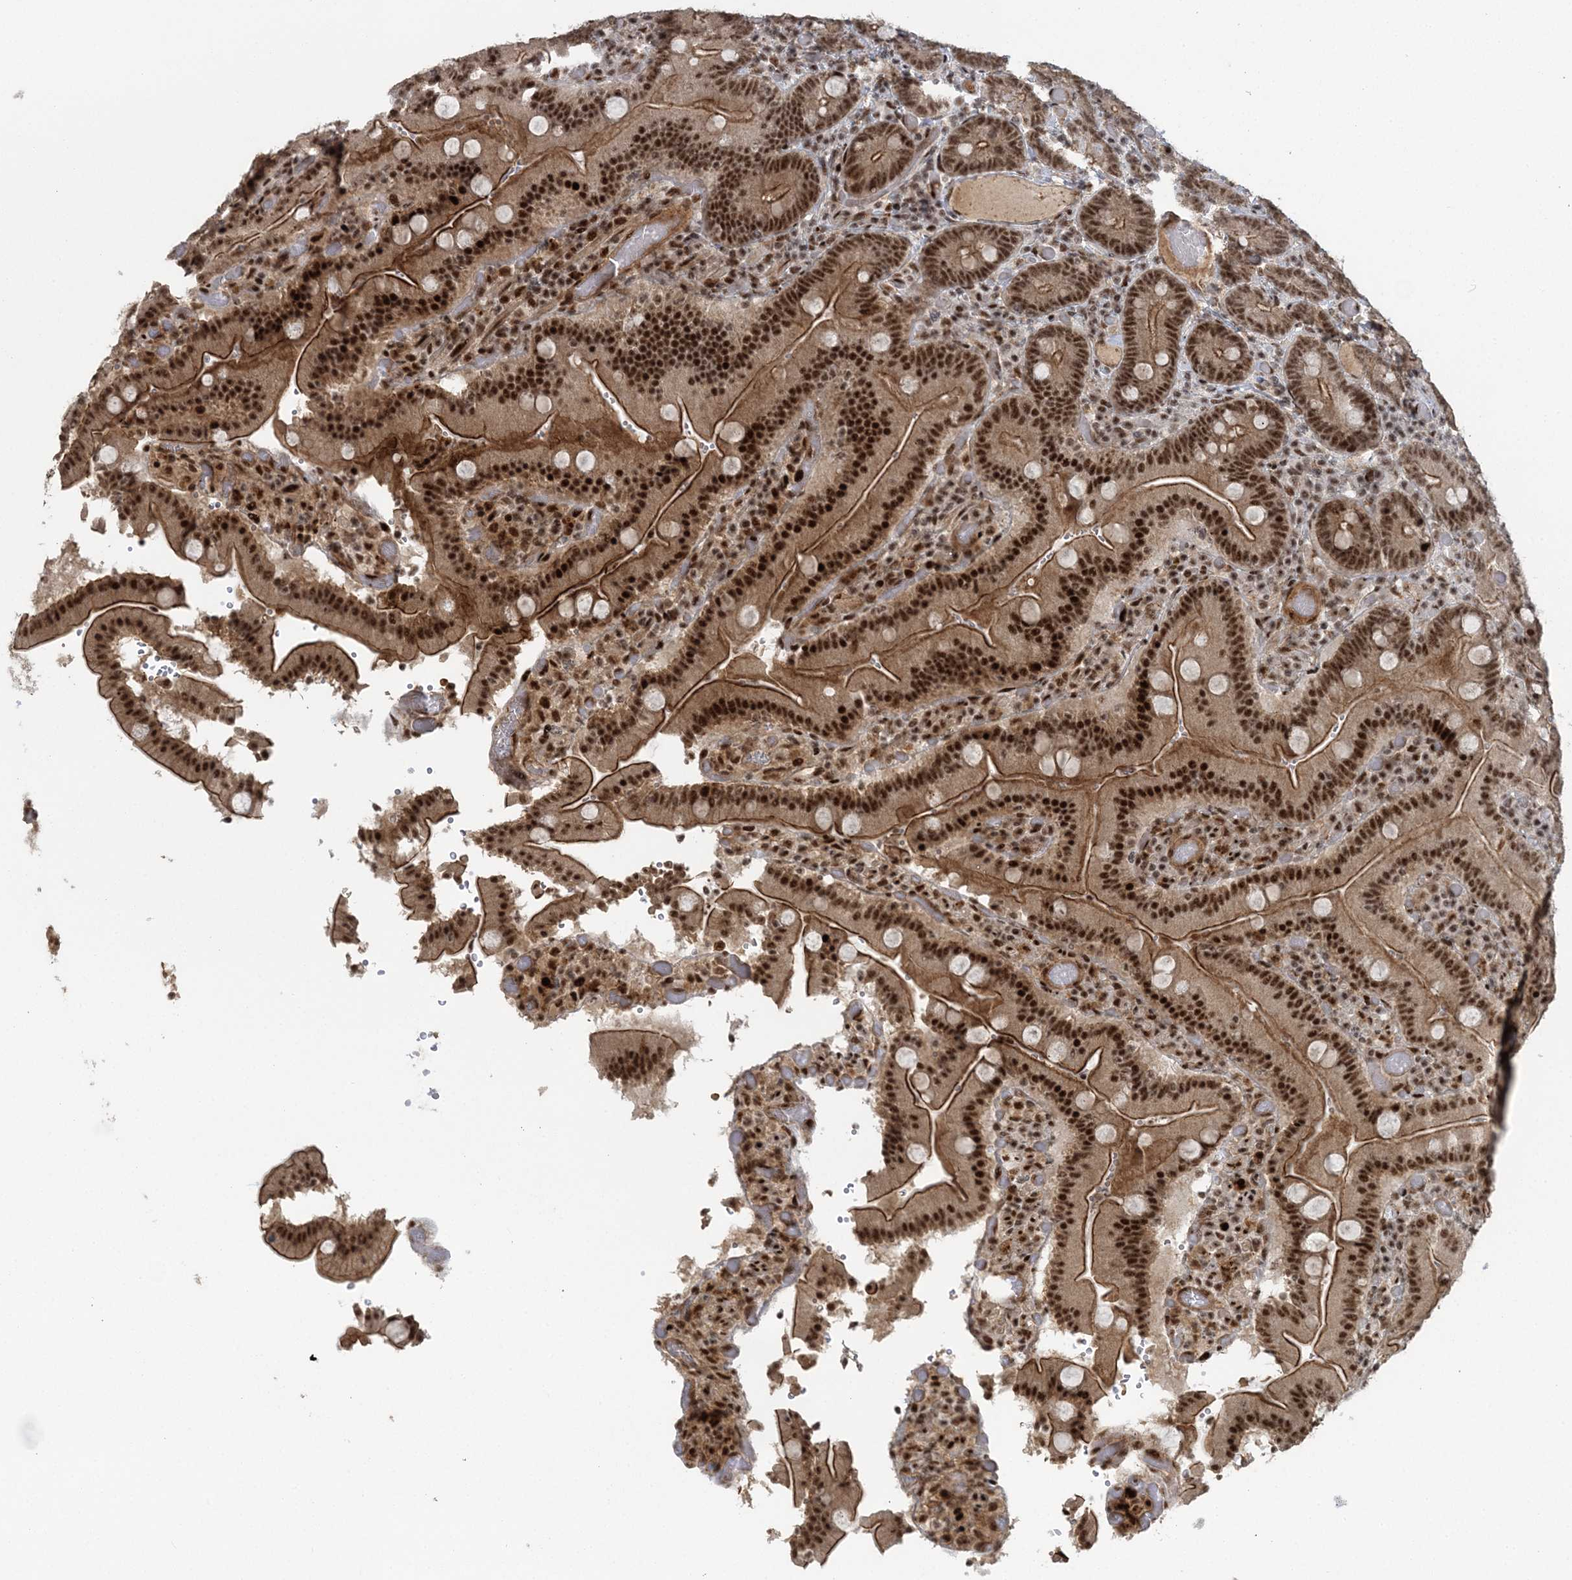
{"staining": {"intensity": "strong", "quantity": ">75%", "location": "cytoplasmic/membranous,nuclear"}, "tissue": "duodenum", "cell_type": "Glandular cells", "image_type": "normal", "snomed": [{"axis": "morphology", "description": "Normal tissue, NOS"}, {"axis": "topography", "description": "Duodenum"}], "caption": "A high amount of strong cytoplasmic/membranous,nuclear positivity is identified in about >75% of glandular cells in benign duodenum. (brown staining indicates protein expression, while blue staining denotes nuclei).", "gene": "CWC22", "patient": {"sex": "female", "age": 62}}